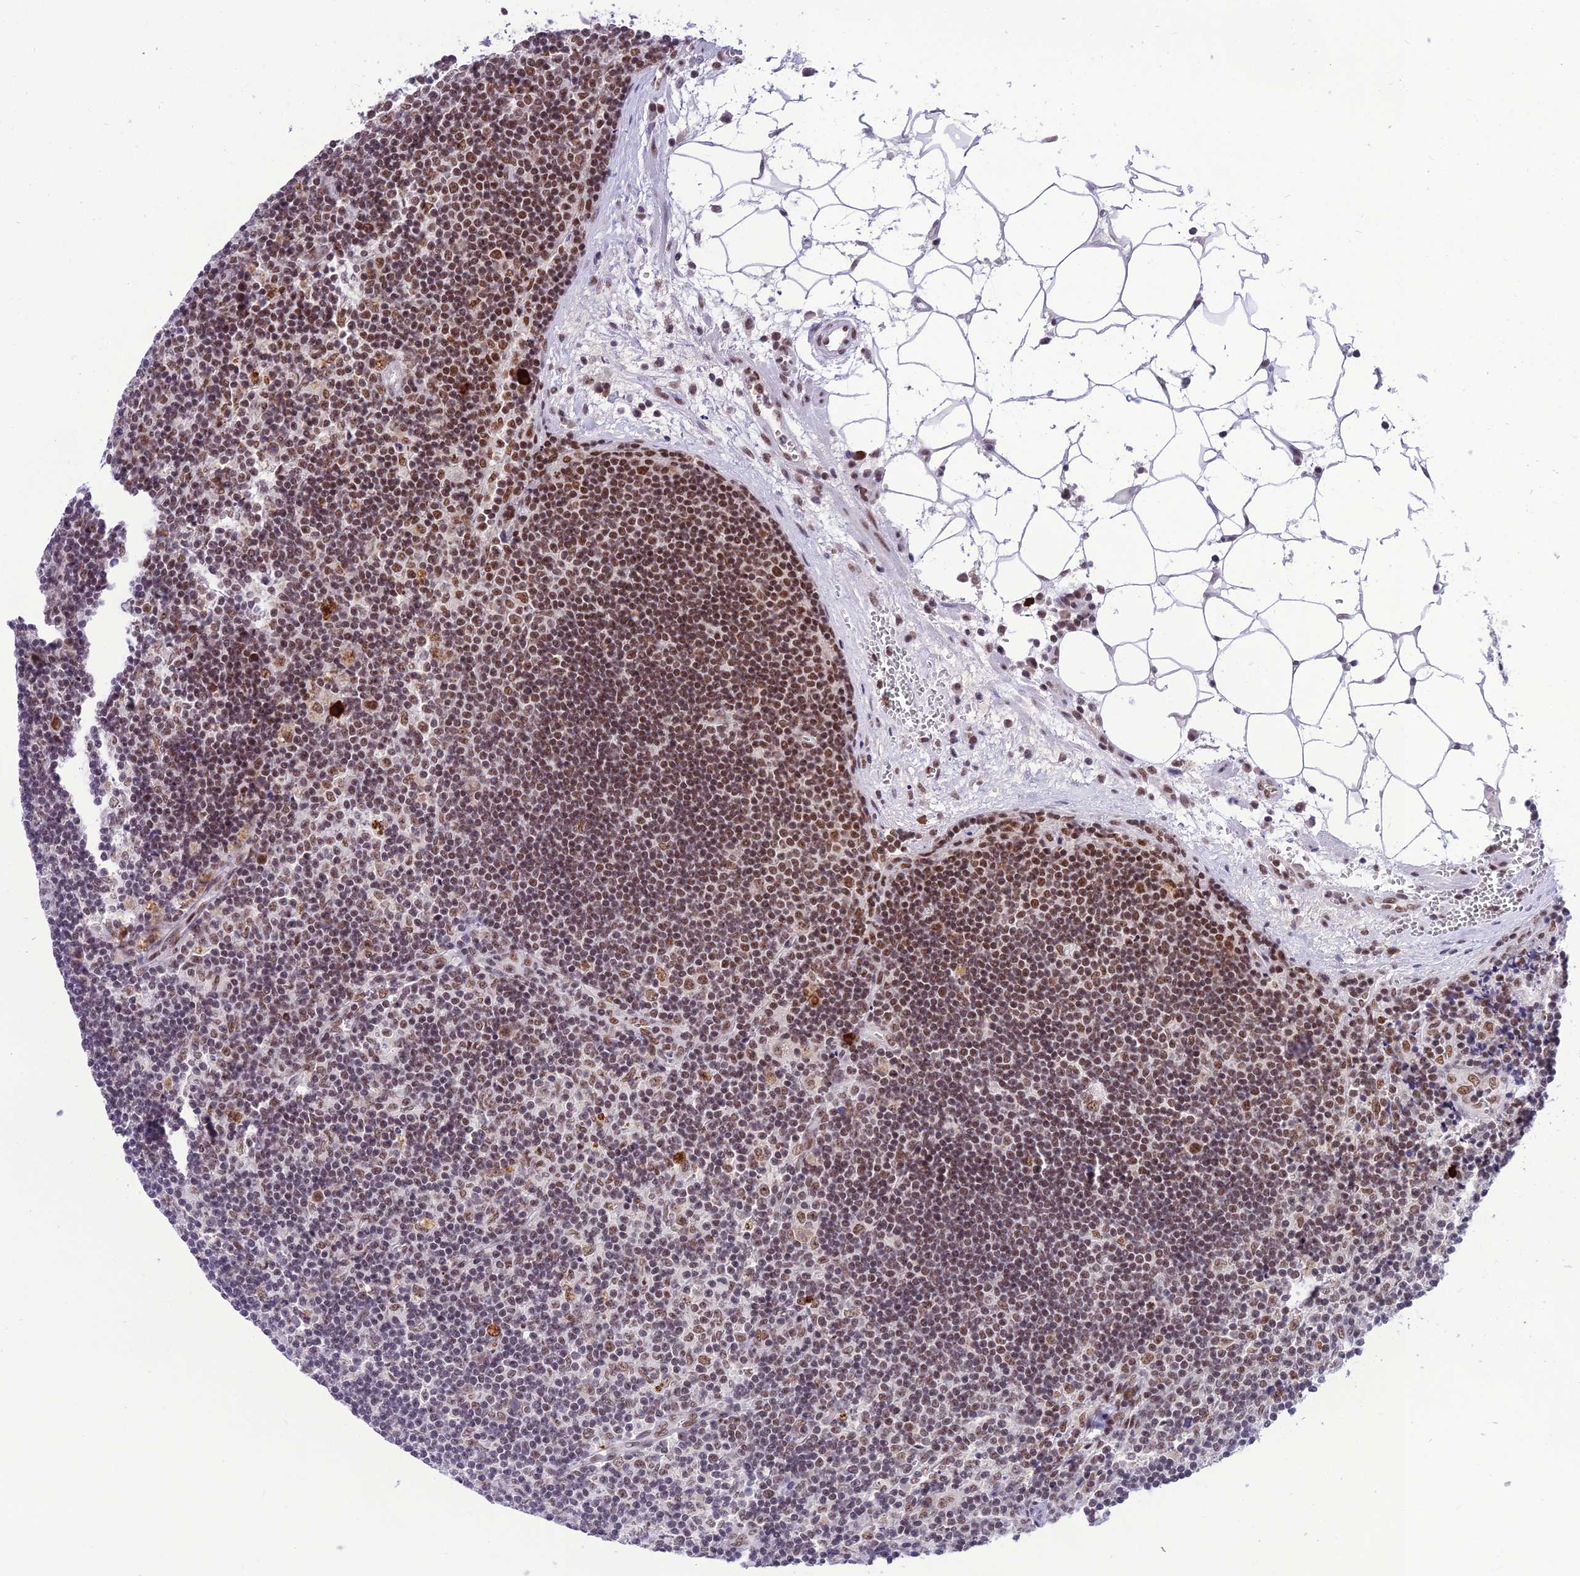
{"staining": {"intensity": "moderate", "quantity": ">75%", "location": "nuclear"}, "tissue": "lymph node", "cell_type": "Germinal center cells", "image_type": "normal", "snomed": [{"axis": "morphology", "description": "Normal tissue, NOS"}, {"axis": "topography", "description": "Lymph node"}], "caption": "IHC staining of normal lymph node, which exhibits medium levels of moderate nuclear expression in about >75% of germinal center cells indicating moderate nuclear protein expression. The staining was performed using DAB (brown) for protein detection and nuclei were counterstained in hematoxylin (blue).", "gene": "SH3RF3", "patient": {"sex": "male", "age": 58}}